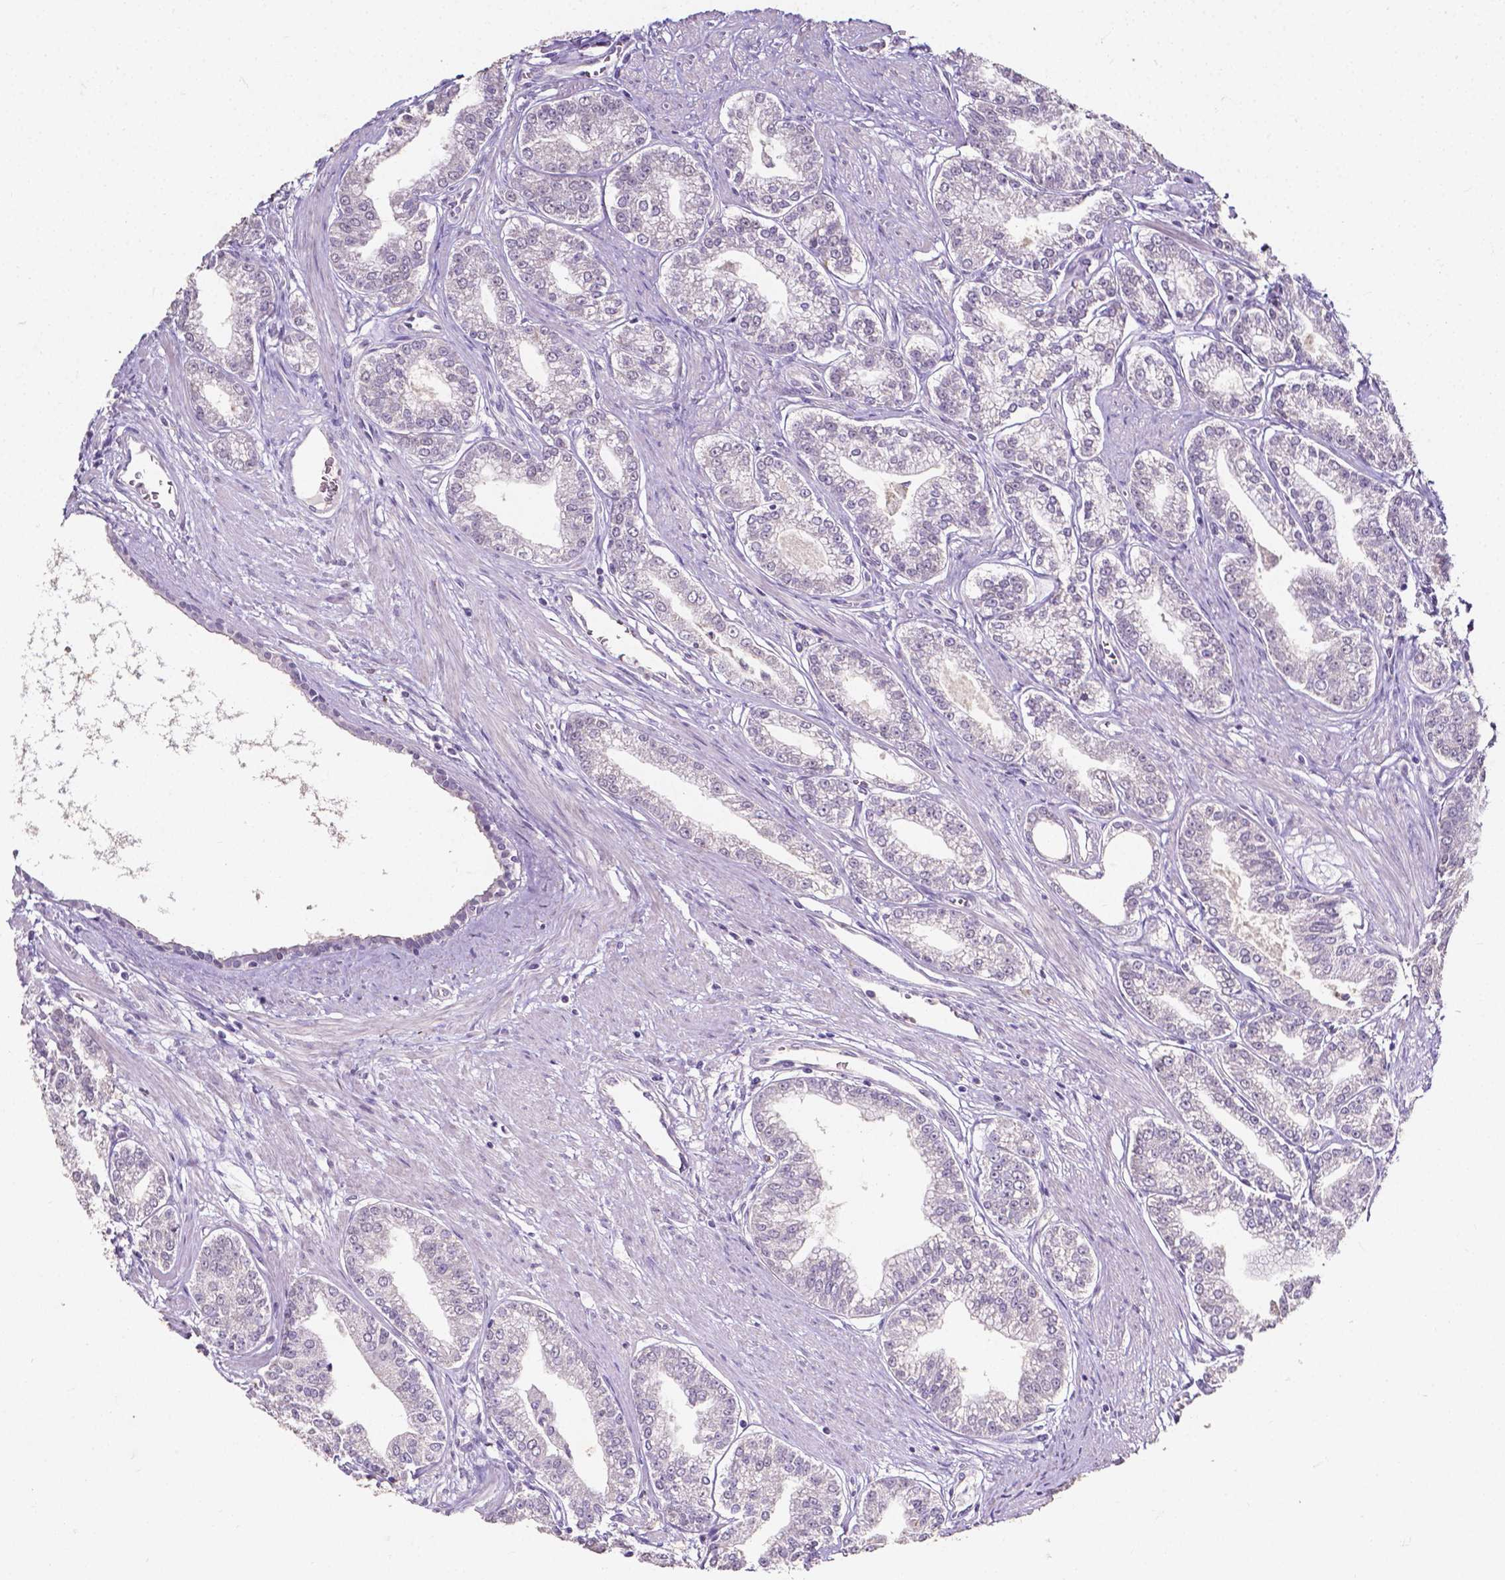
{"staining": {"intensity": "negative", "quantity": "none", "location": "none"}, "tissue": "prostate cancer", "cell_type": "Tumor cells", "image_type": "cancer", "snomed": [{"axis": "morphology", "description": "Adenocarcinoma, NOS"}, {"axis": "topography", "description": "Prostate"}], "caption": "An image of human prostate adenocarcinoma is negative for staining in tumor cells.", "gene": "PSAT1", "patient": {"sex": "male", "age": 71}}